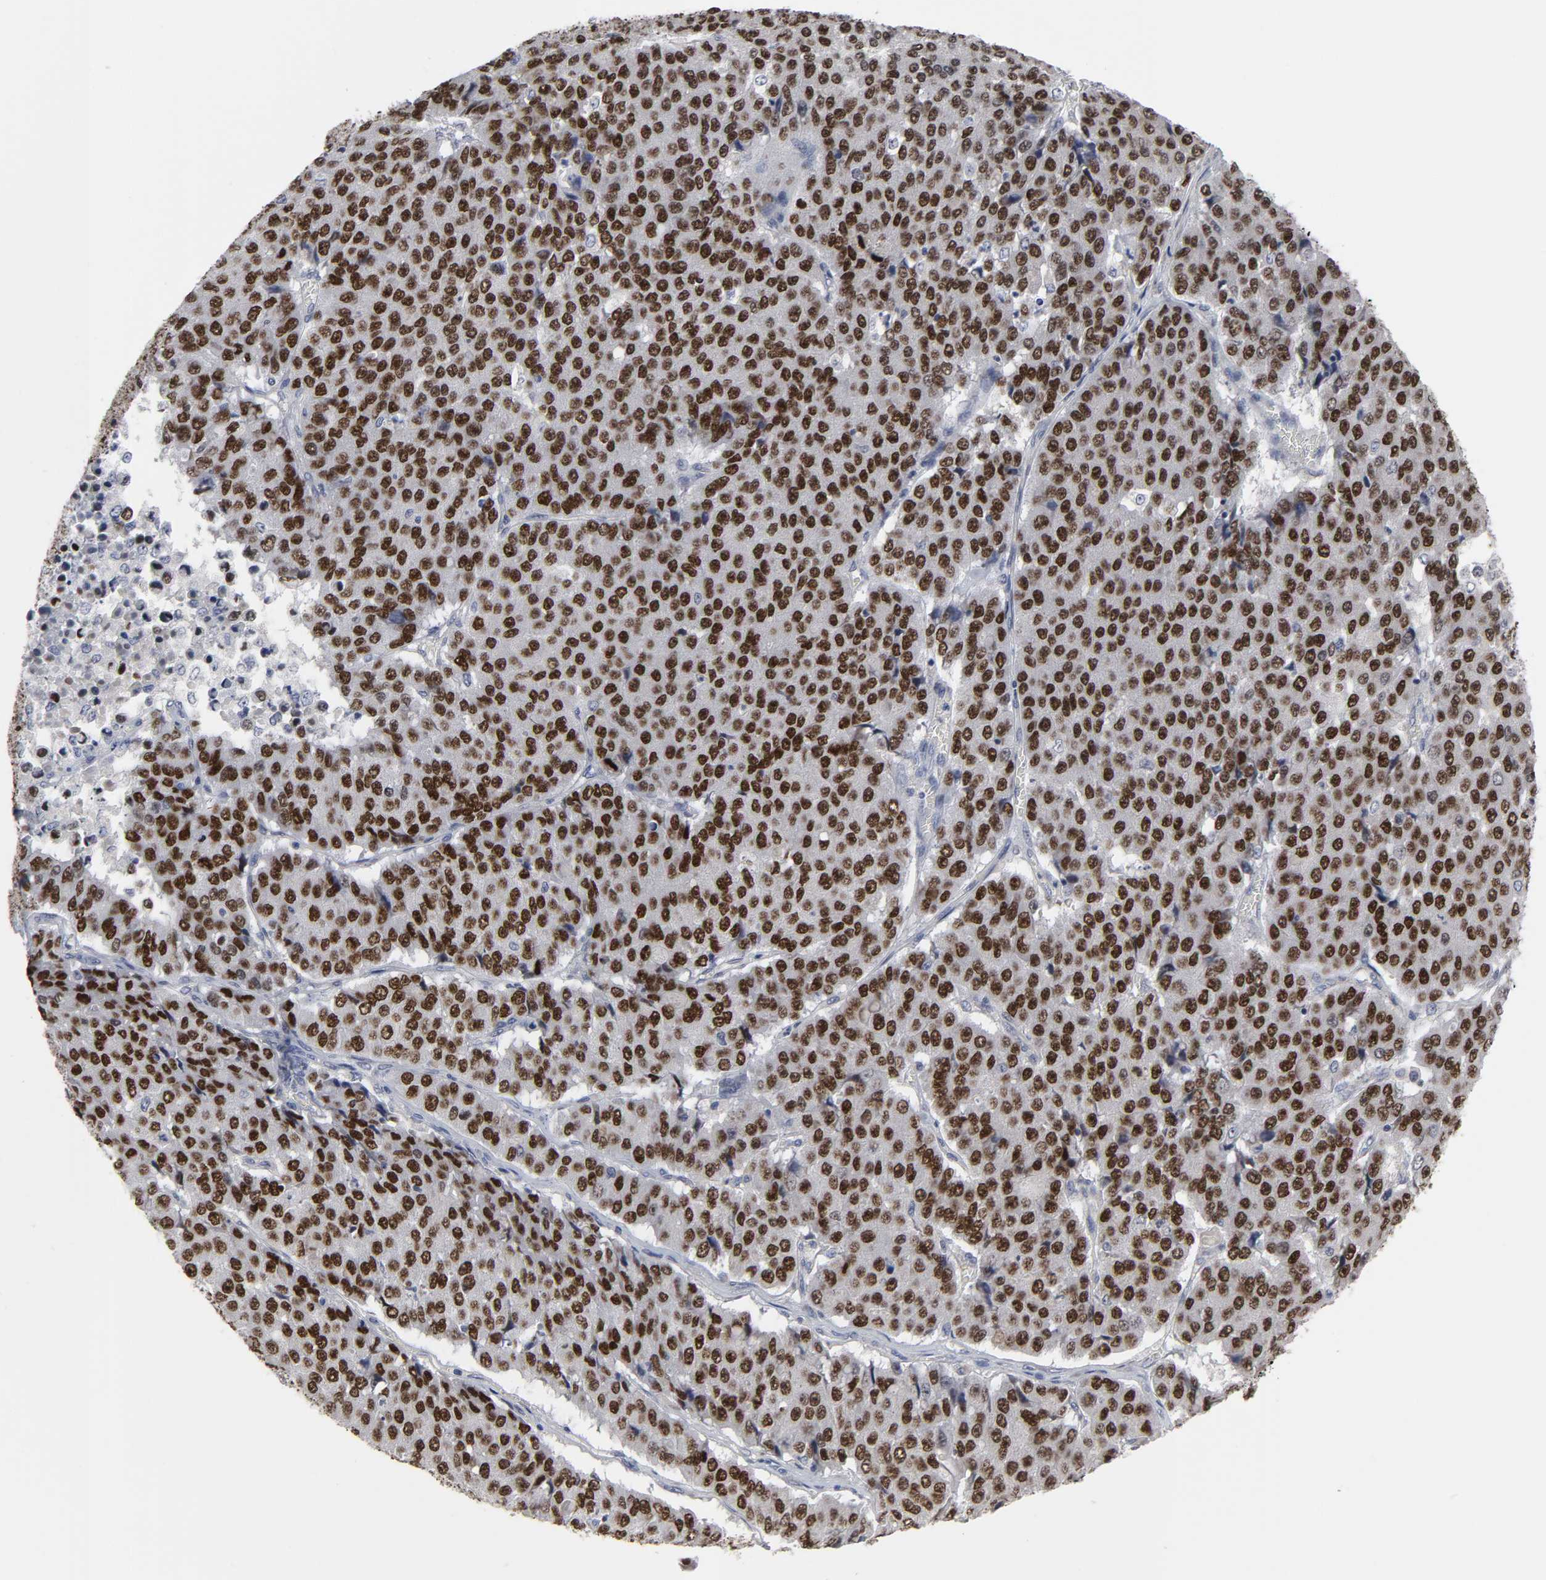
{"staining": {"intensity": "strong", "quantity": ">75%", "location": "nuclear"}, "tissue": "pancreatic cancer", "cell_type": "Tumor cells", "image_type": "cancer", "snomed": [{"axis": "morphology", "description": "Adenocarcinoma, NOS"}, {"axis": "topography", "description": "Pancreas"}], "caption": "A high-resolution photomicrograph shows IHC staining of pancreatic adenocarcinoma, which shows strong nuclear expression in about >75% of tumor cells.", "gene": "HNF4A", "patient": {"sex": "male", "age": 50}}